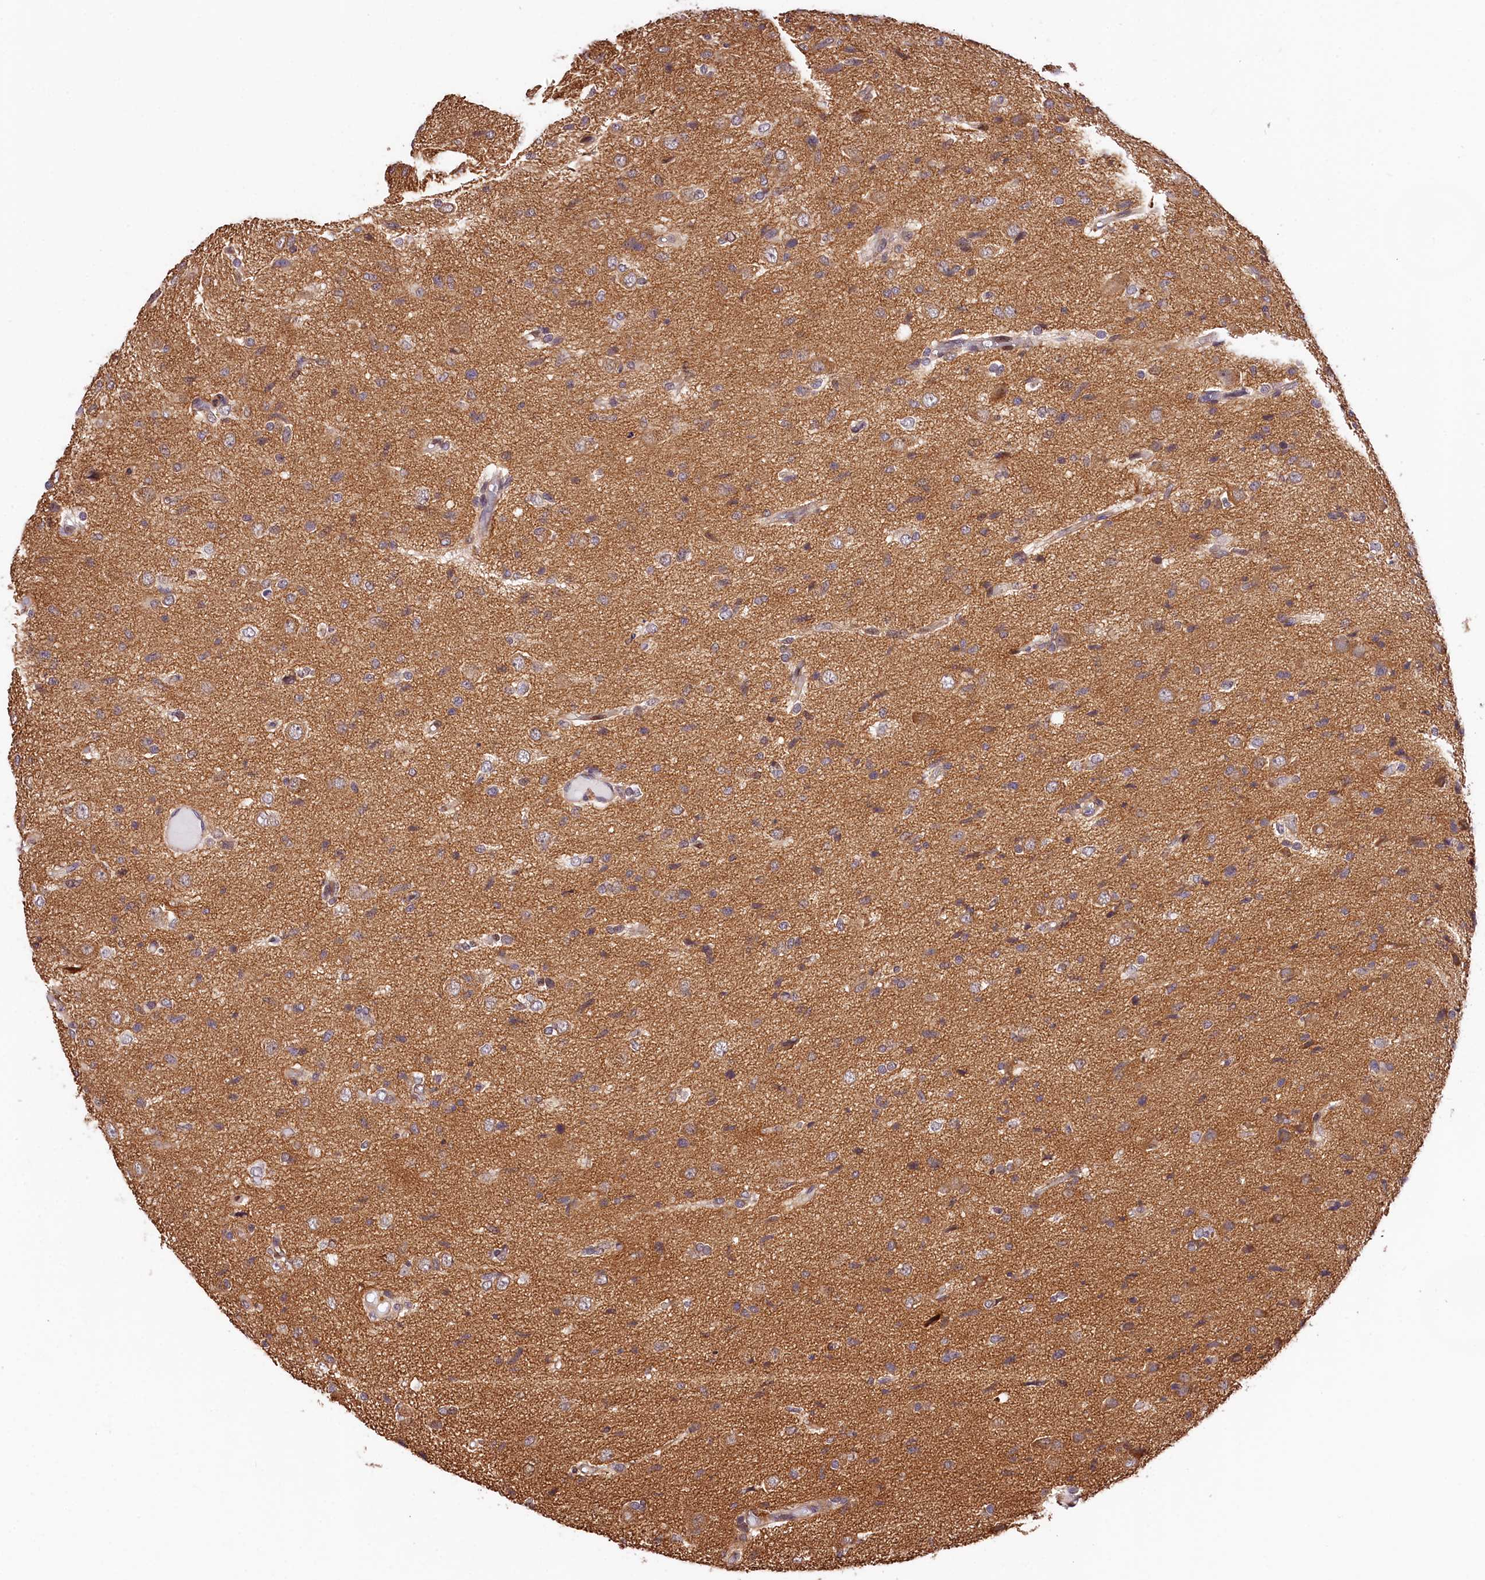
{"staining": {"intensity": "weak", "quantity": "<25%", "location": "cytoplasmic/membranous"}, "tissue": "glioma", "cell_type": "Tumor cells", "image_type": "cancer", "snomed": [{"axis": "morphology", "description": "Glioma, malignant, High grade"}, {"axis": "topography", "description": "Brain"}], "caption": "Photomicrograph shows no protein positivity in tumor cells of glioma tissue. Nuclei are stained in blue.", "gene": "CHORDC1", "patient": {"sex": "female", "age": 59}}